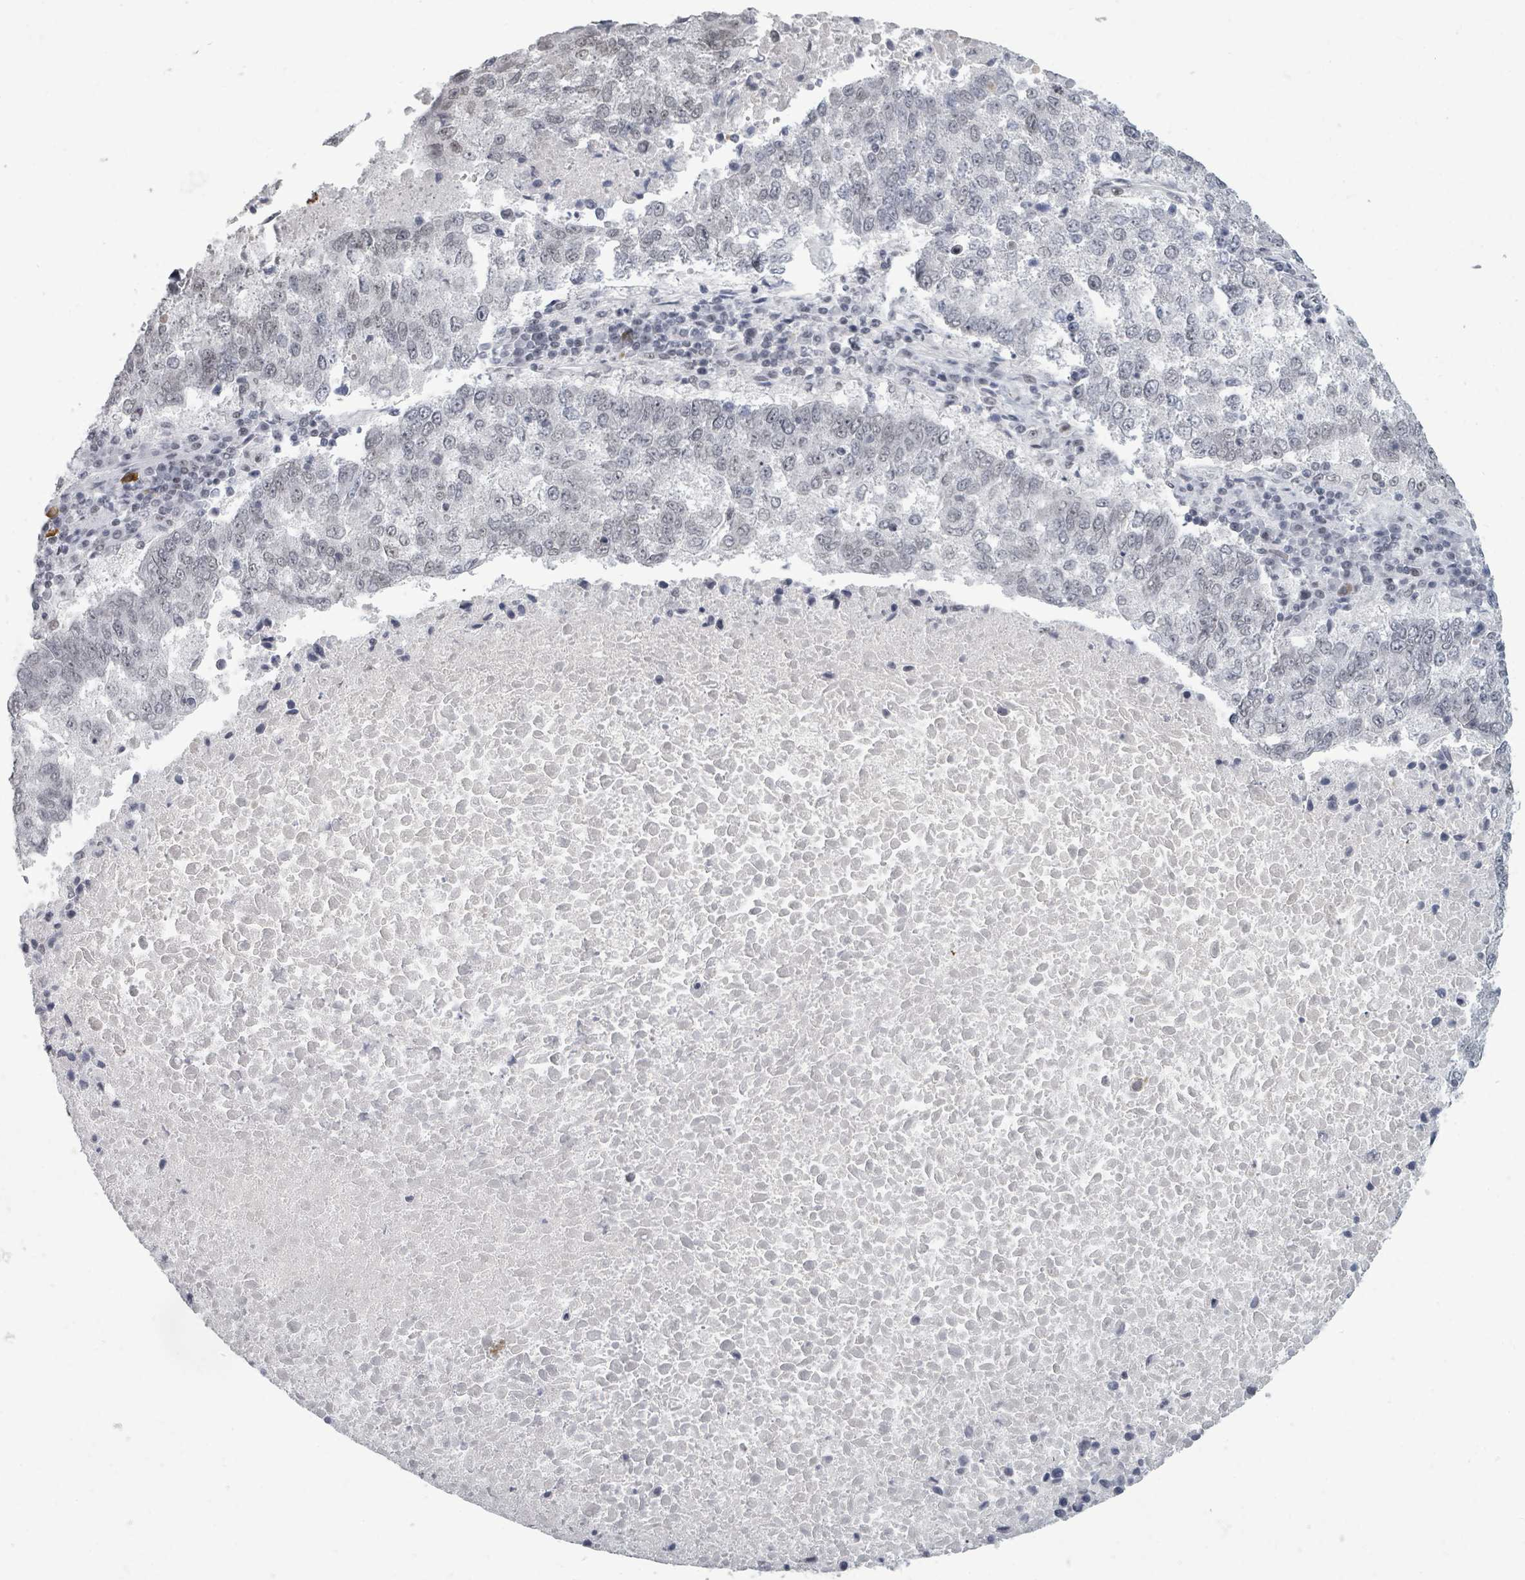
{"staining": {"intensity": "negative", "quantity": "none", "location": "none"}, "tissue": "lung cancer", "cell_type": "Tumor cells", "image_type": "cancer", "snomed": [{"axis": "morphology", "description": "Squamous cell carcinoma, NOS"}, {"axis": "topography", "description": "Lung"}], "caption": "The photomicrograph exhibits no significant staining in tumor cells of lung squamous cell carcinoma. (IHC, brightfield microscopy, high magnification).", "gene": "ERCC5", "patient": {"sex": "male", "age": 73}}